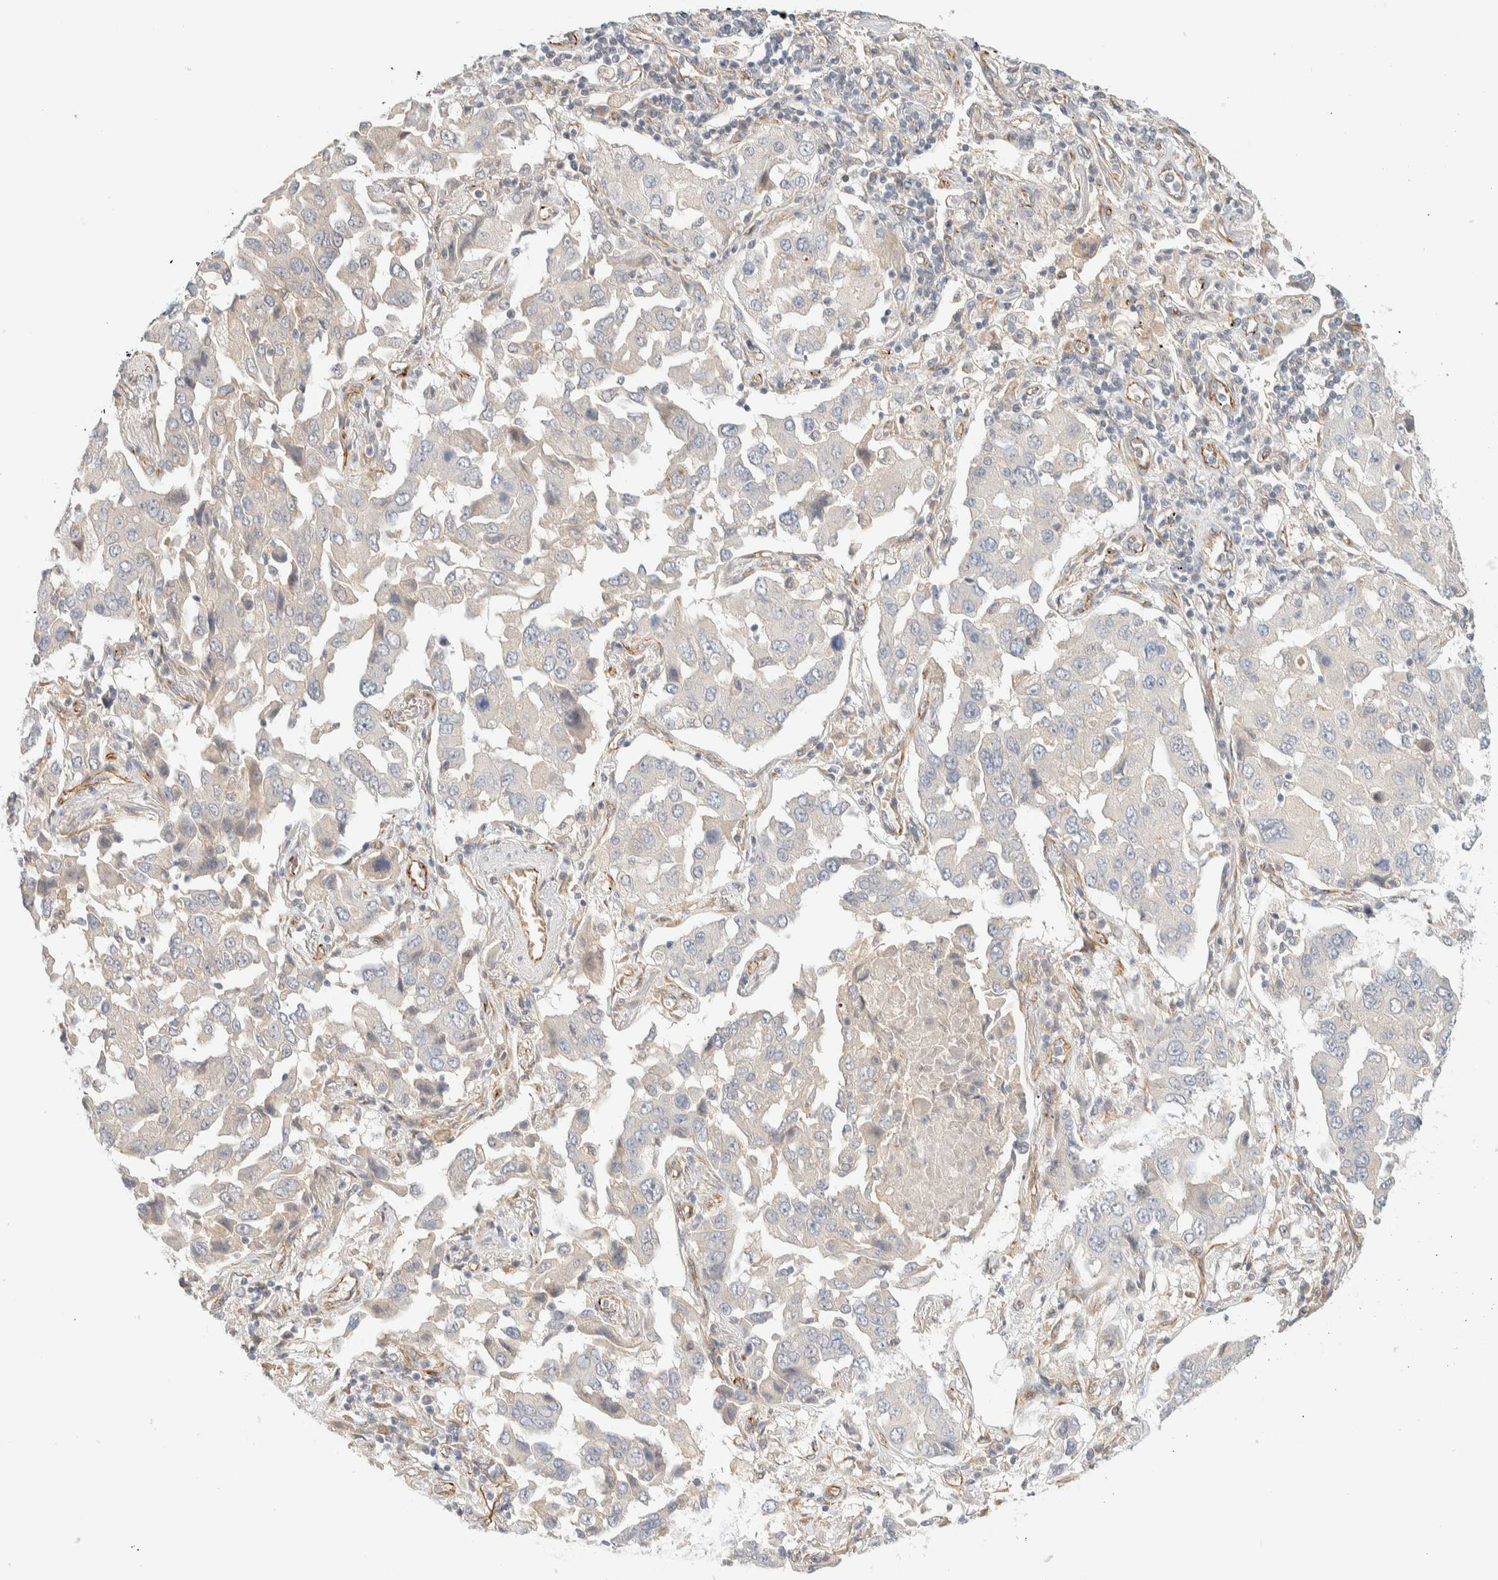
{"staining": {"intensity": "negative", "quantity": "none", "location": "none"}, "tissue": "lung cancer", "cell_type": "Tumor cells", "image_type": "cancer", "snomed": [{"axis": "morphology", "description": "Adenocarcinoma, NOS"}, {"axis": "topography", "description": "Lung"}], "caption": "This is an immunohistochemistry image of lung adenocarcinoma. There is no positivity in tumor cells.", "gene": "FAT1", "patient": {"sex": "female", "age": 65}}